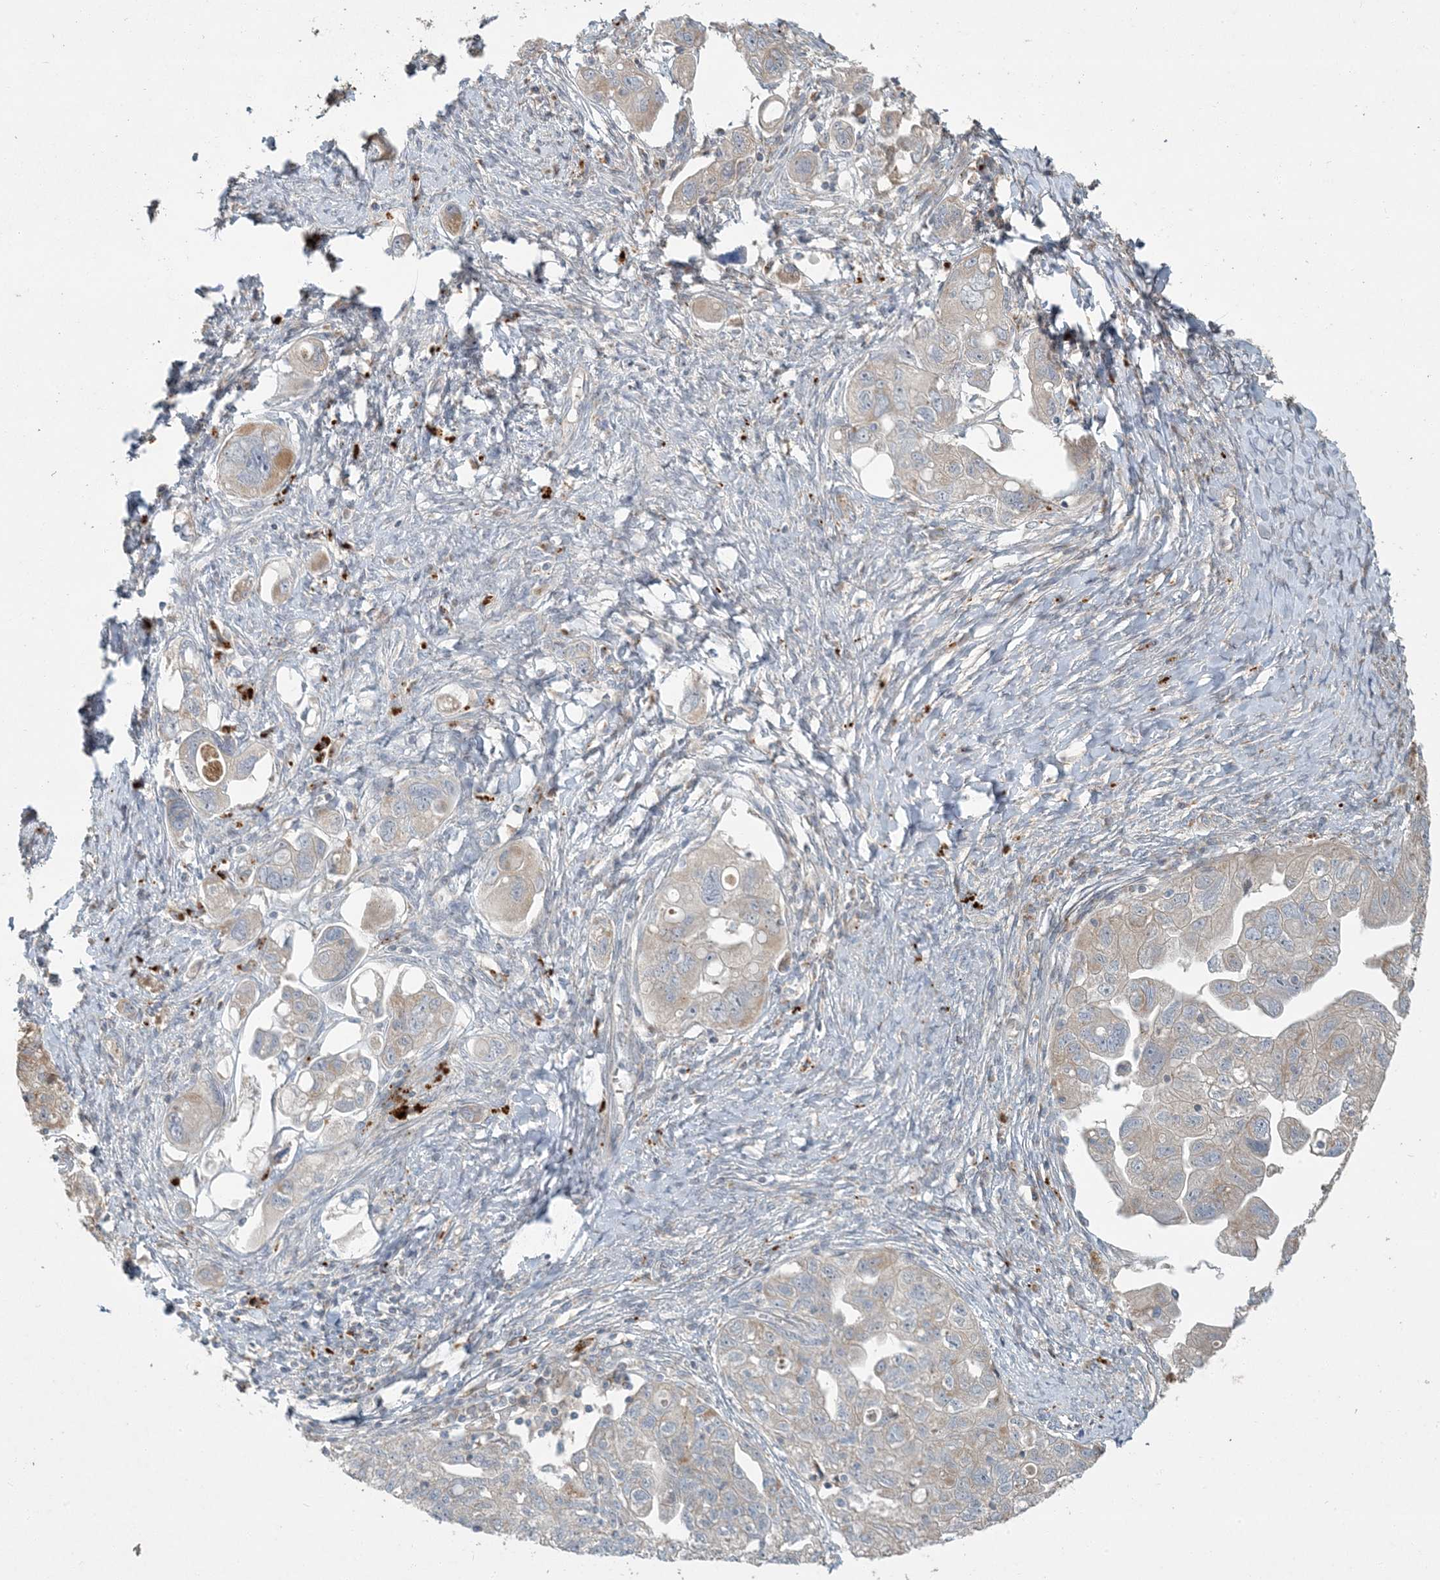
{"staining": {"intensity": "moderate", "quantity": "<25%", "location": "cytoplasmic/membranous"}, "tissue": "ovarian cancer", "cell_type": "Tumor cells", "image_type": "cancer", "snomed": [{"axis": "morphology", "description": "Carcinoma, NOS"}, {"axis": "morphology", "description": "Cystadenocarcinoma, serous, NOS"}, {"axis": "topography", "description": "Ovary"}], "caption": "This photomicrograph demonstrates immunohistochemistry (IHC) staining of human carcinoma (ovarian), with low moderate cytoplasmic/membranous staining in about <25% of tumor cells.", "gene": "LTN1", "patient": {"sex": "female", "age": 69}}